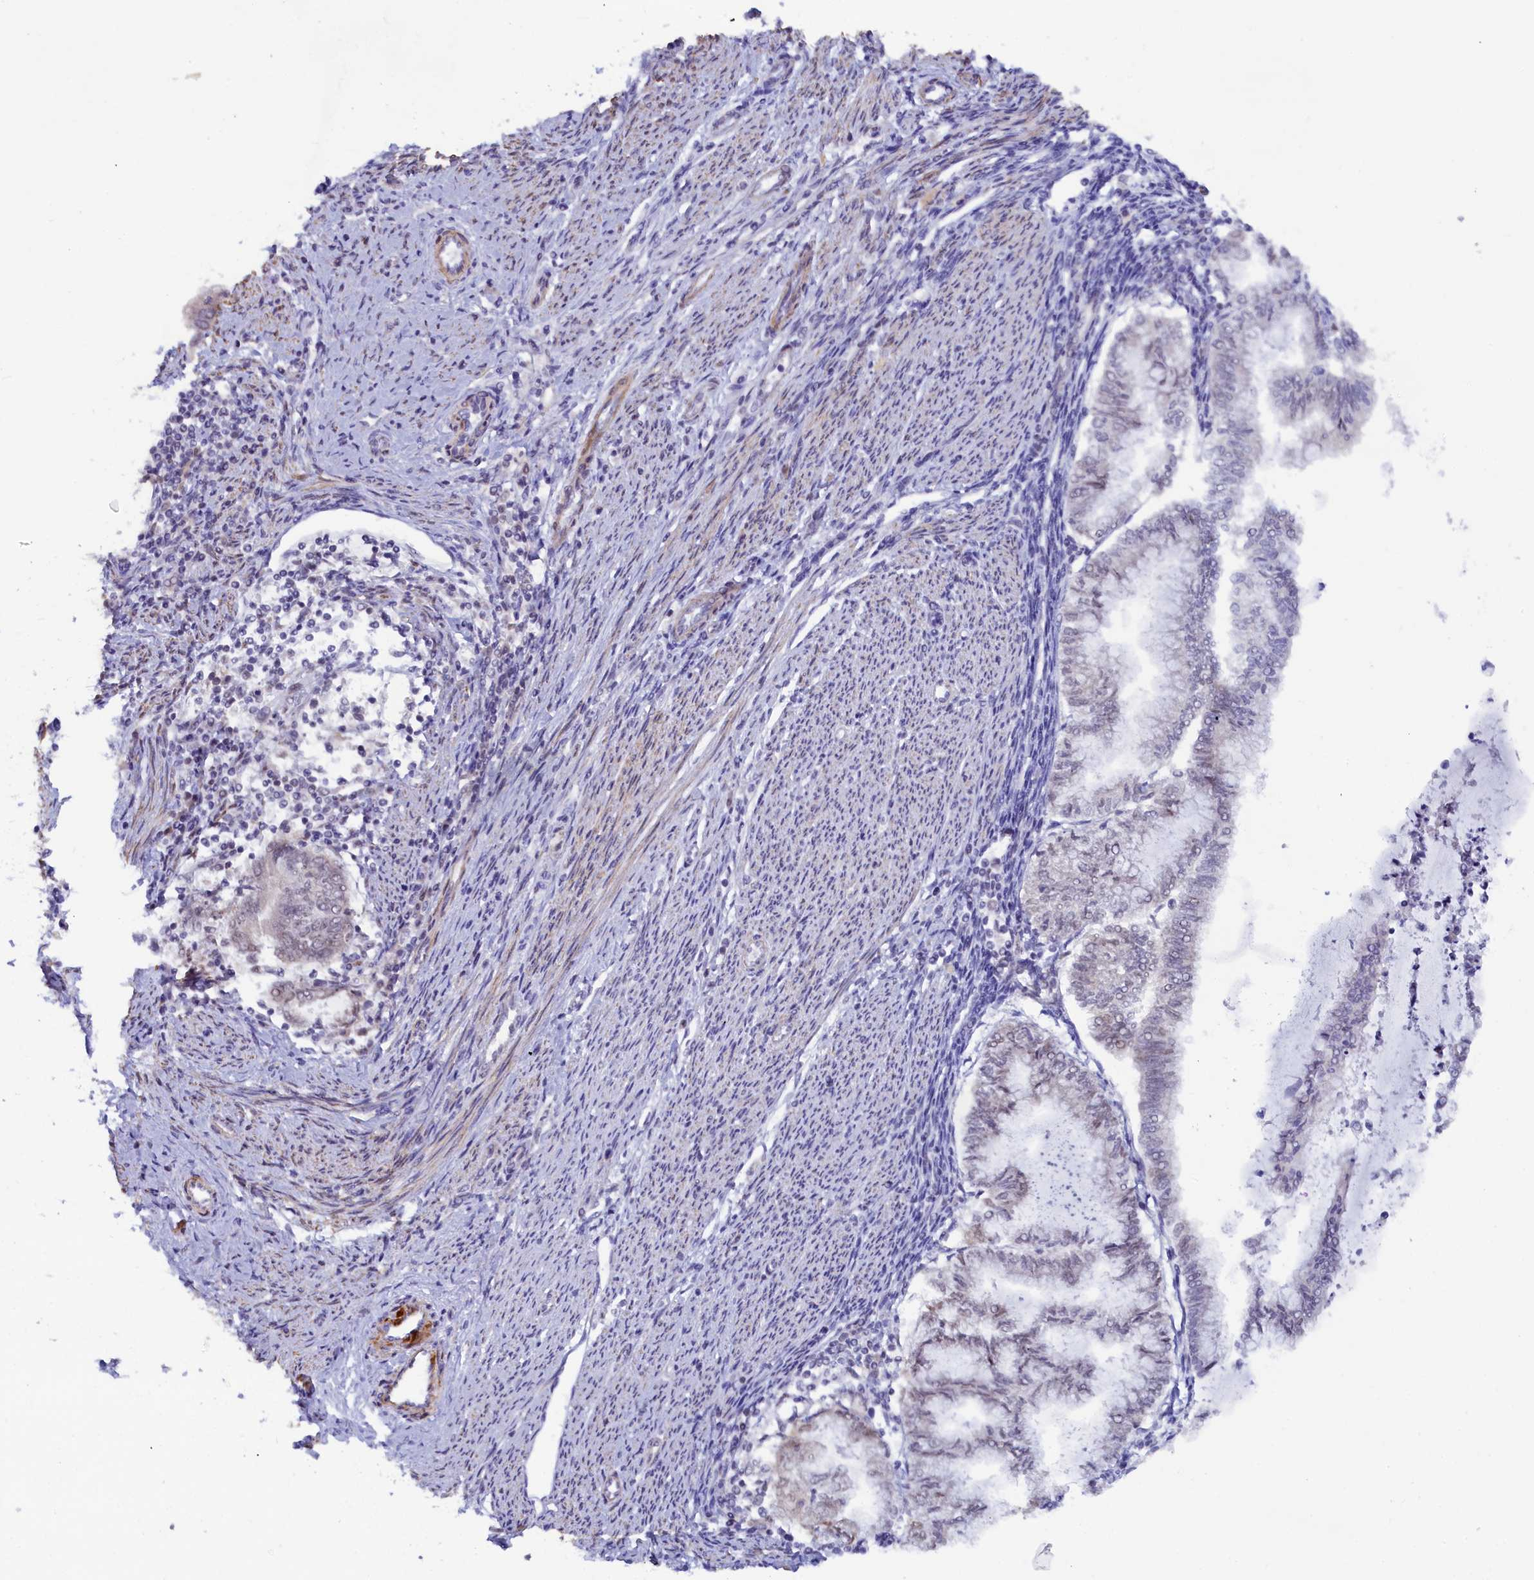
{"staining": {"intensity": "negative", "quantity": "none", "location": "none"}, "tissue": "endometrial cancer", "cell_type": "Tumor cells", "image_type": "cancer", "snomed": [{"axis": "morphology", "description": "Adenocarcinoma, NOS"}, {"axis": "topography", "description": "Endometrium"}], "caption": "High power microscopy histopathology image of an IHC micrograph of endometrial adenocarcinoma, revealing no significant staining in tumor cells.", "gene": "INTS14", "patient": {"sex": "female", "age": 79}}